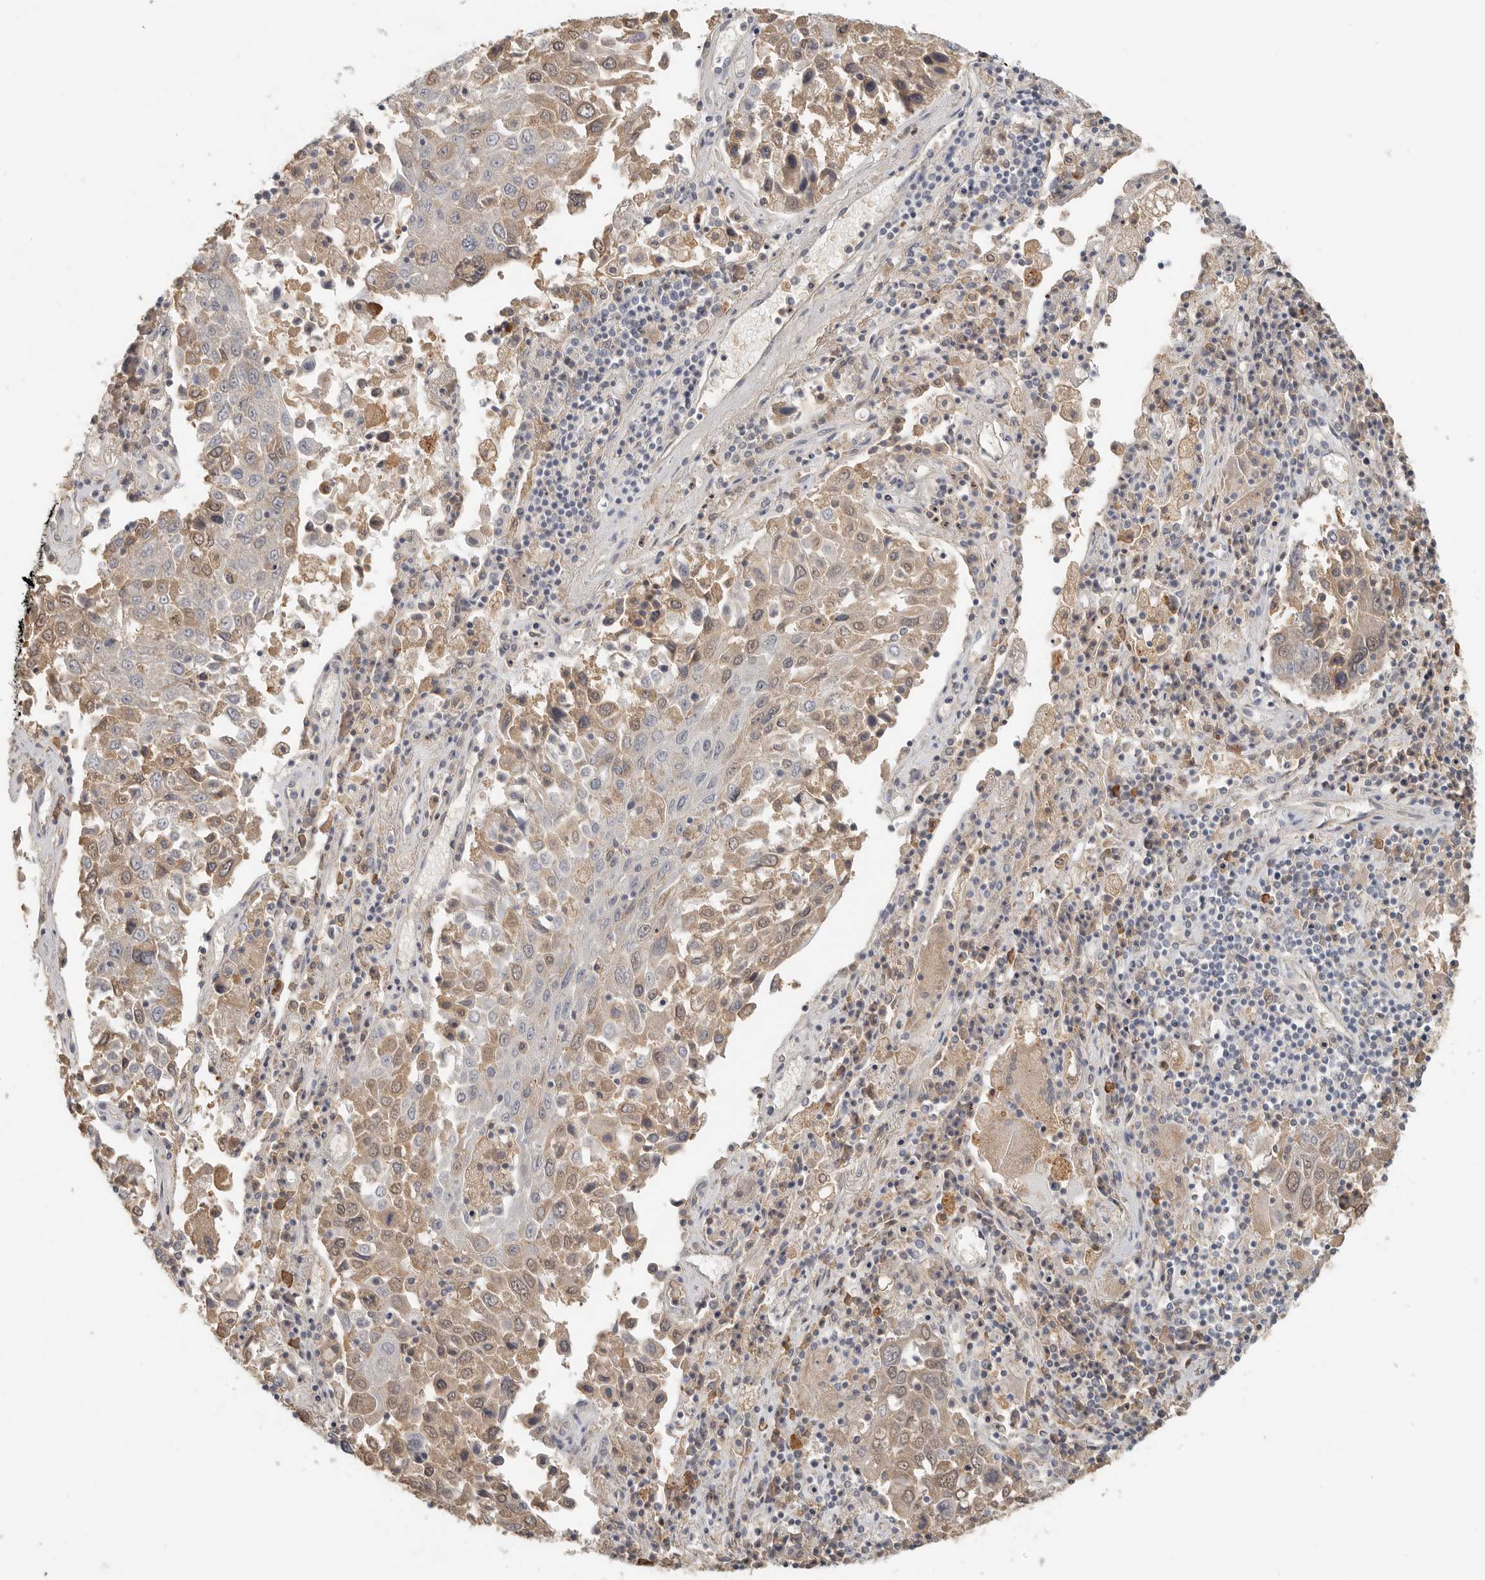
{"staining": {"intensity": "negative", "quantity": "none", "location": "none"}, "tissue": "lung cancer", "cell_type": "Tumor cells", "image_type": "cancer", "snomed": [{"axis": "morphology", "description": "Squamous cell carcinoma, NOS"}, {"axis": "topography", "description": "Lung"}], "caption": "Histopathology image shows no protein staining in tumor cells of lung cancer tissue.", "gene": "SLC25A36", "patient": {"sex": "male", "age": 65}}